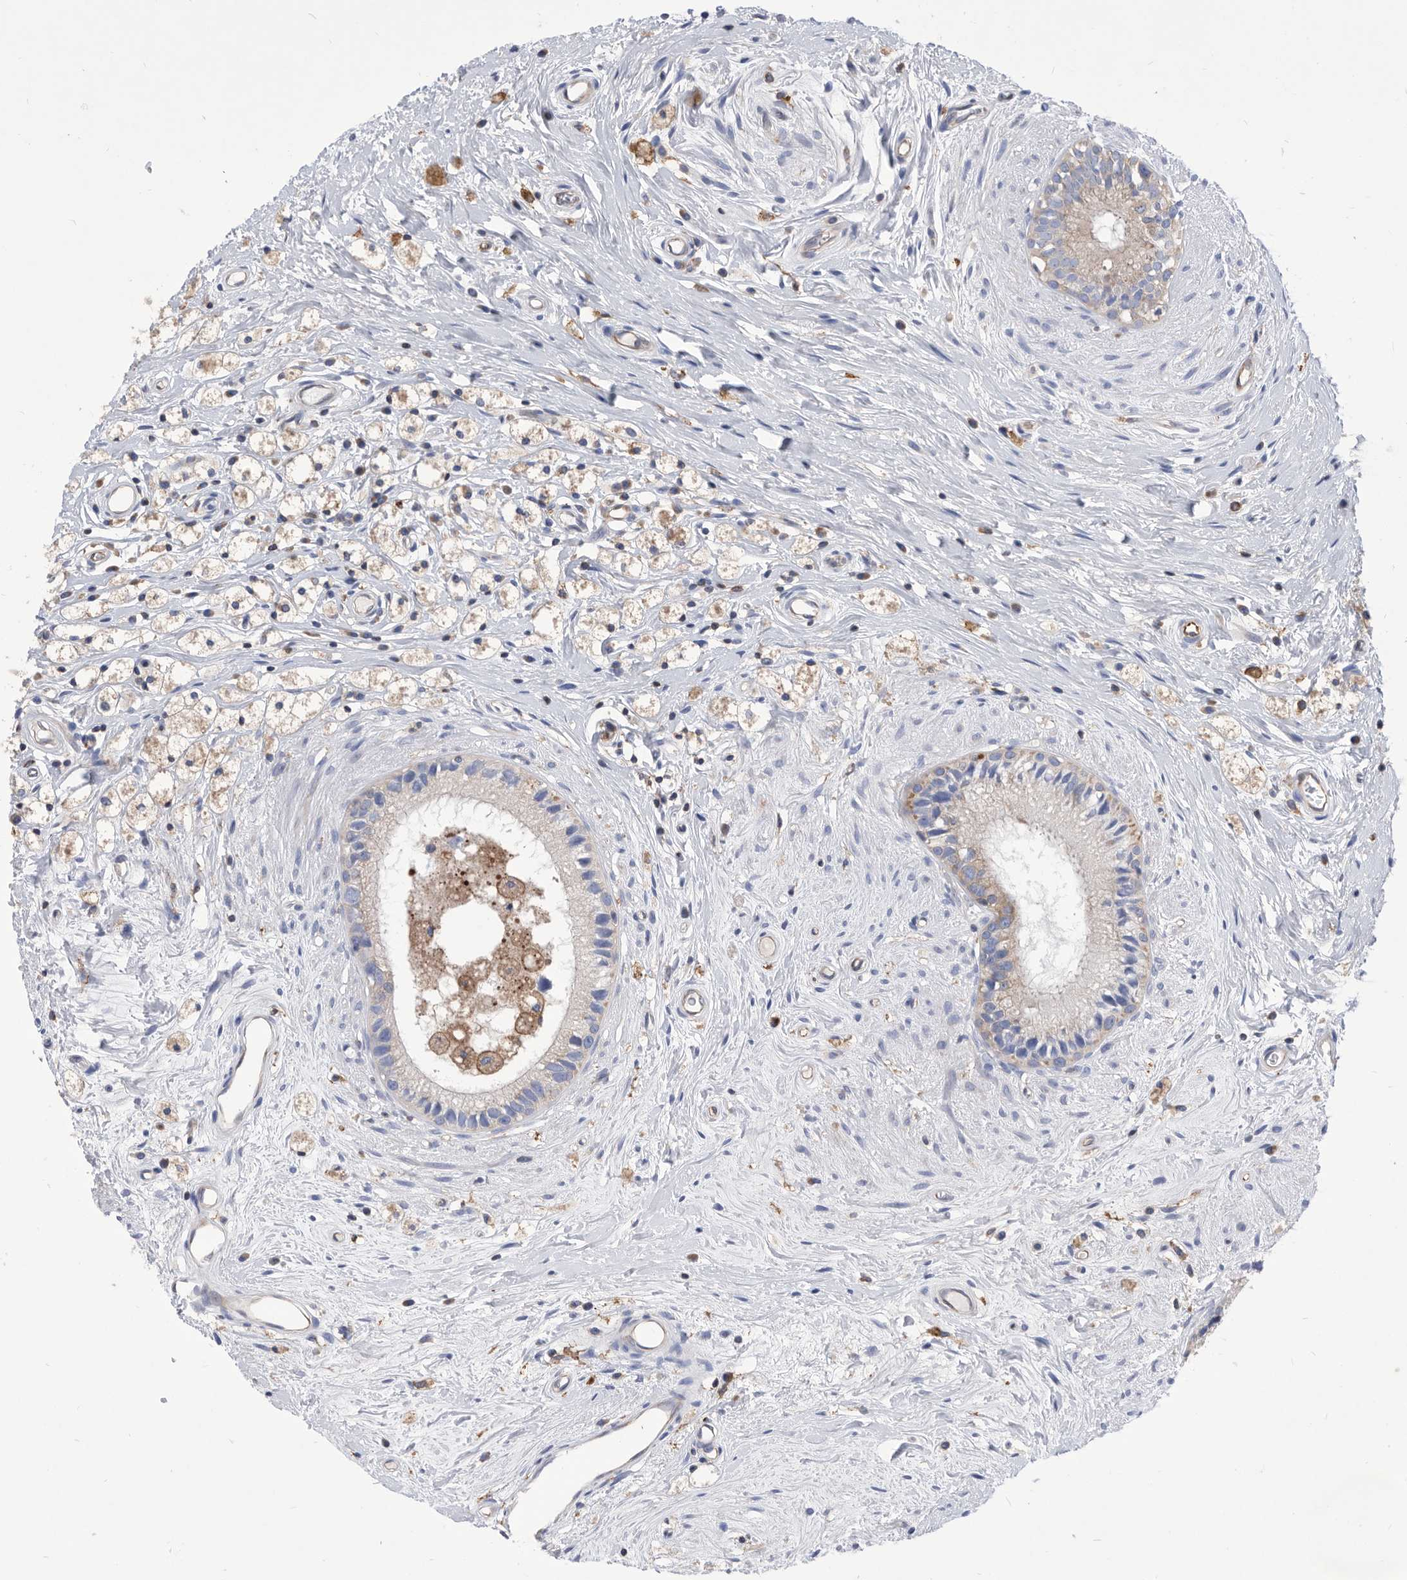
{"staining": {"intensity": "negative", "quantity": "none", "location": "none"}, "tissue": "epididymis", "cell_type": "Glandular cells", "image_type": "normal", "snomed": [{"axis": "morphology", "description": "Normal tissue, NOS"}, {"axis": "topography", "description": "Epididymis"}], "caption": "Immunohistochemical staining of normal epididymis shows no significant staining in glandular cells.", "gene": "SMG7", "patient": {"sex": "male", "age": 80}}